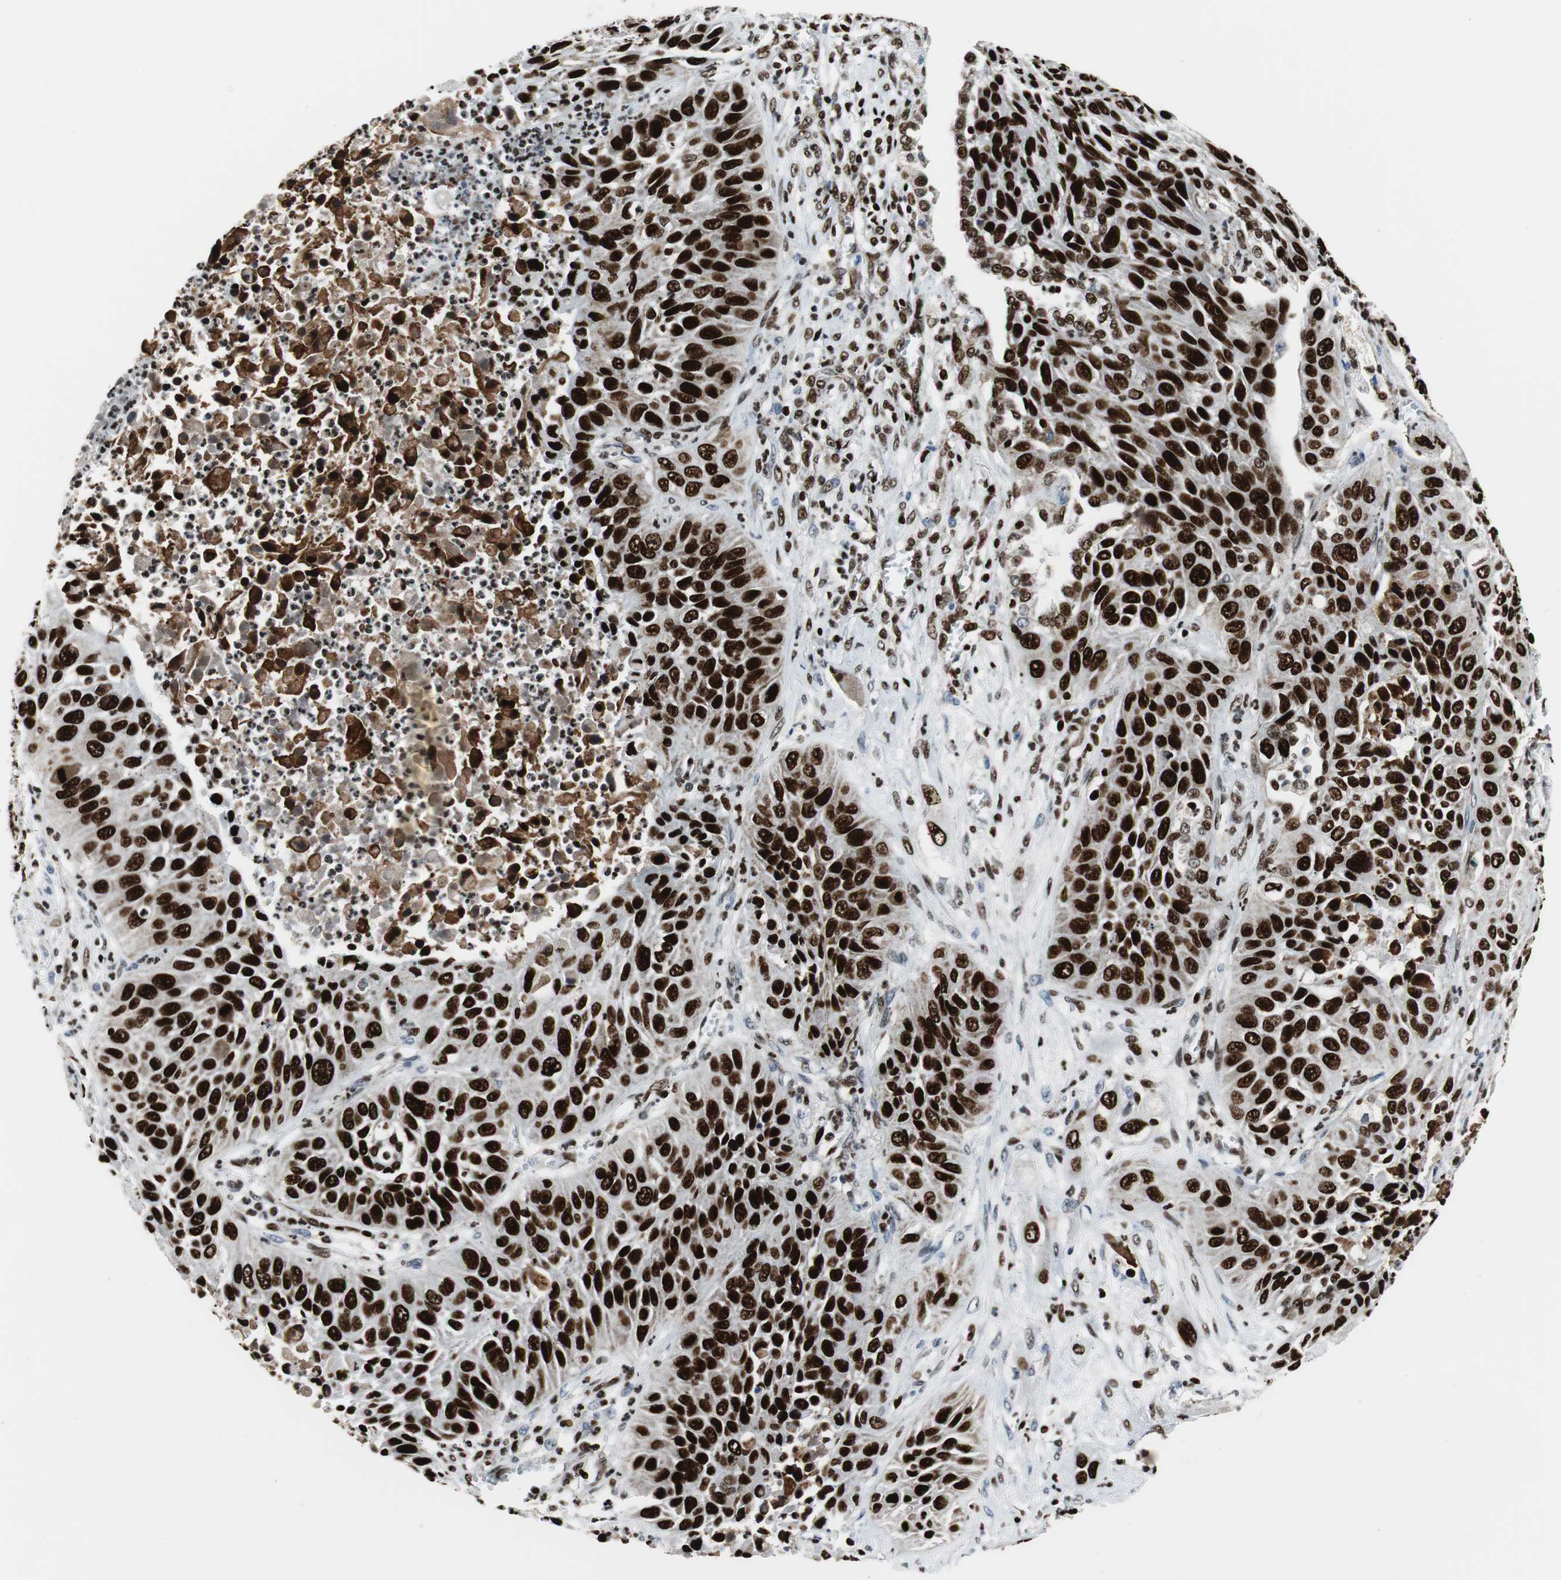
{"staining": {"intensity": "strong", "quantity": ">75%", "location": "nuclear"}, "tissue": "lung cancer", "cell_type": "Tumor cells", "image_type": "cancer", "snomed": [{"axis": "morphology", "description": "Squamous cell carcinoma, NOS"}, {"axis": "topography", "description": "Lung"}], "caption": "High-magnification brightfield microscopy of lung cancer (squamous cell carcinoma) stained with DAB (brown) and counterstained with hematoxylin (blue). tumor cells exhibit strong nuclear staining is identified in about>75% of cells.", "gene": "HDAC1", "patient": {"sex": "female", "age": 76}}